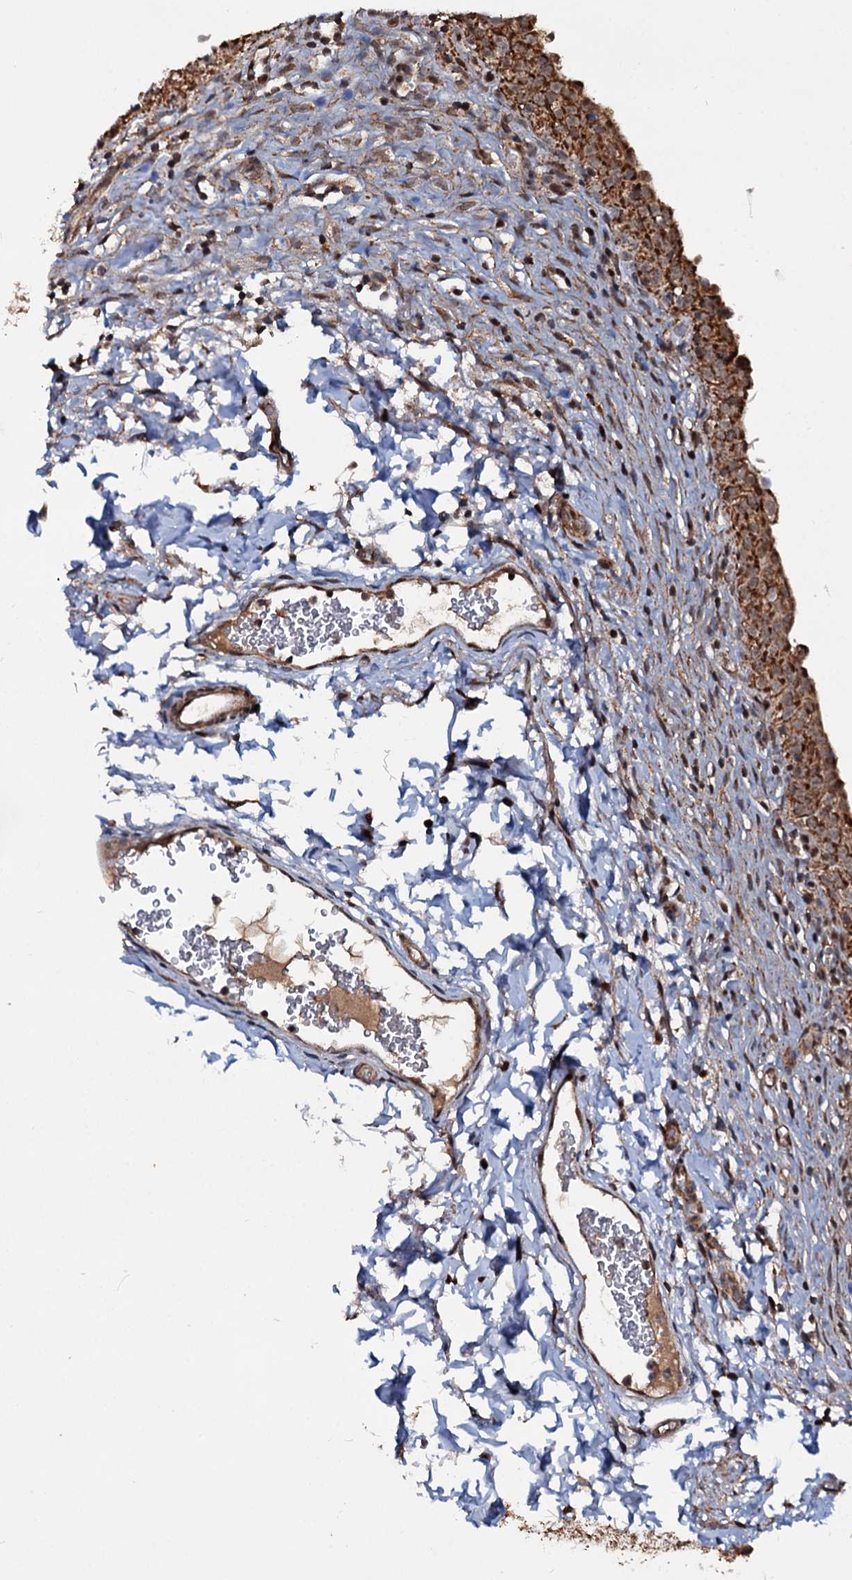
{"staining": {"intensity": "strong", "quantity": ">75%", "location": "cytoplasmic/membranous"}, "tissue": "urinary bladder", "cell_type": "Urothelial cells", "image_type": "normal", "snomed": [{"axis": "morphology", "description": "Normal tissue, NOS"}, {"axis": "topography", "description": "Urinary bladder"}], "caption": "High-power microscopy captured an immunohistochemistry (IHC) image of unremarkable urinary bladder, revealing strong cytoplasmic/membranous staining in about >75% of urothelial cells. Using DAB (brown) and hematoxylin (blue) stains, captured at high magnification using brightfield microscopy.", "gene": "CEP76", "patient": {"sex": "male", "age": 55}}